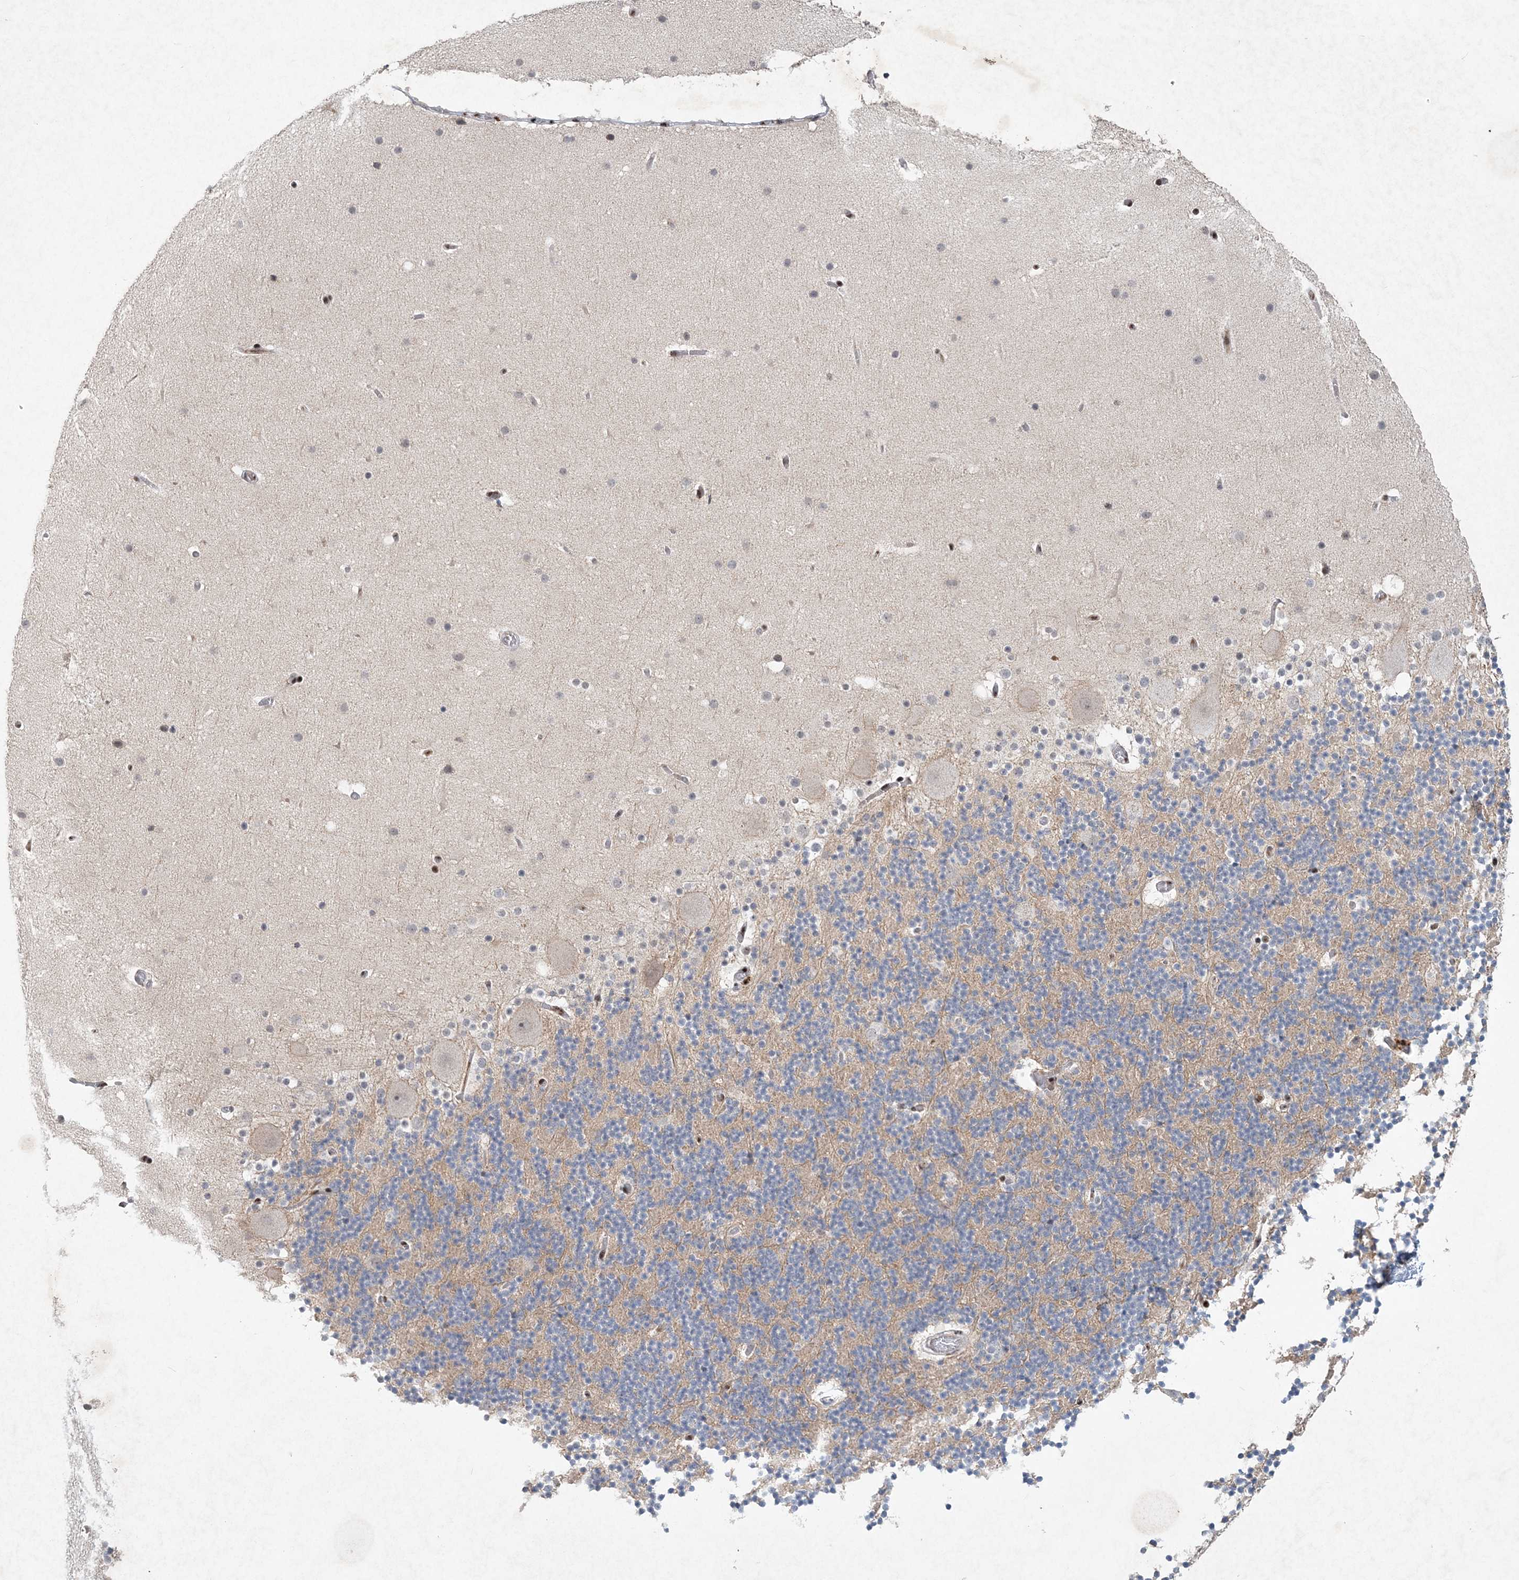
{"staining": {"intensity": "weak", "quantity": "<25%", "location": "cytoplasmic/membranous"}, "tissue": "cerebellum", "cell_type": "Cells in granular layer", "image_type": "normal", "snomed": [{"axis": "morphology", "description": "Normal tissue, NOS"}, {"axis": "topography", "description": "Cerebellum"}], "caption": "Cerebellum stained for a protein using IHC reveals no positivity cells in granular layer.", "gene": "GIN1", "patient": {"sex": "male", "age": 57}}